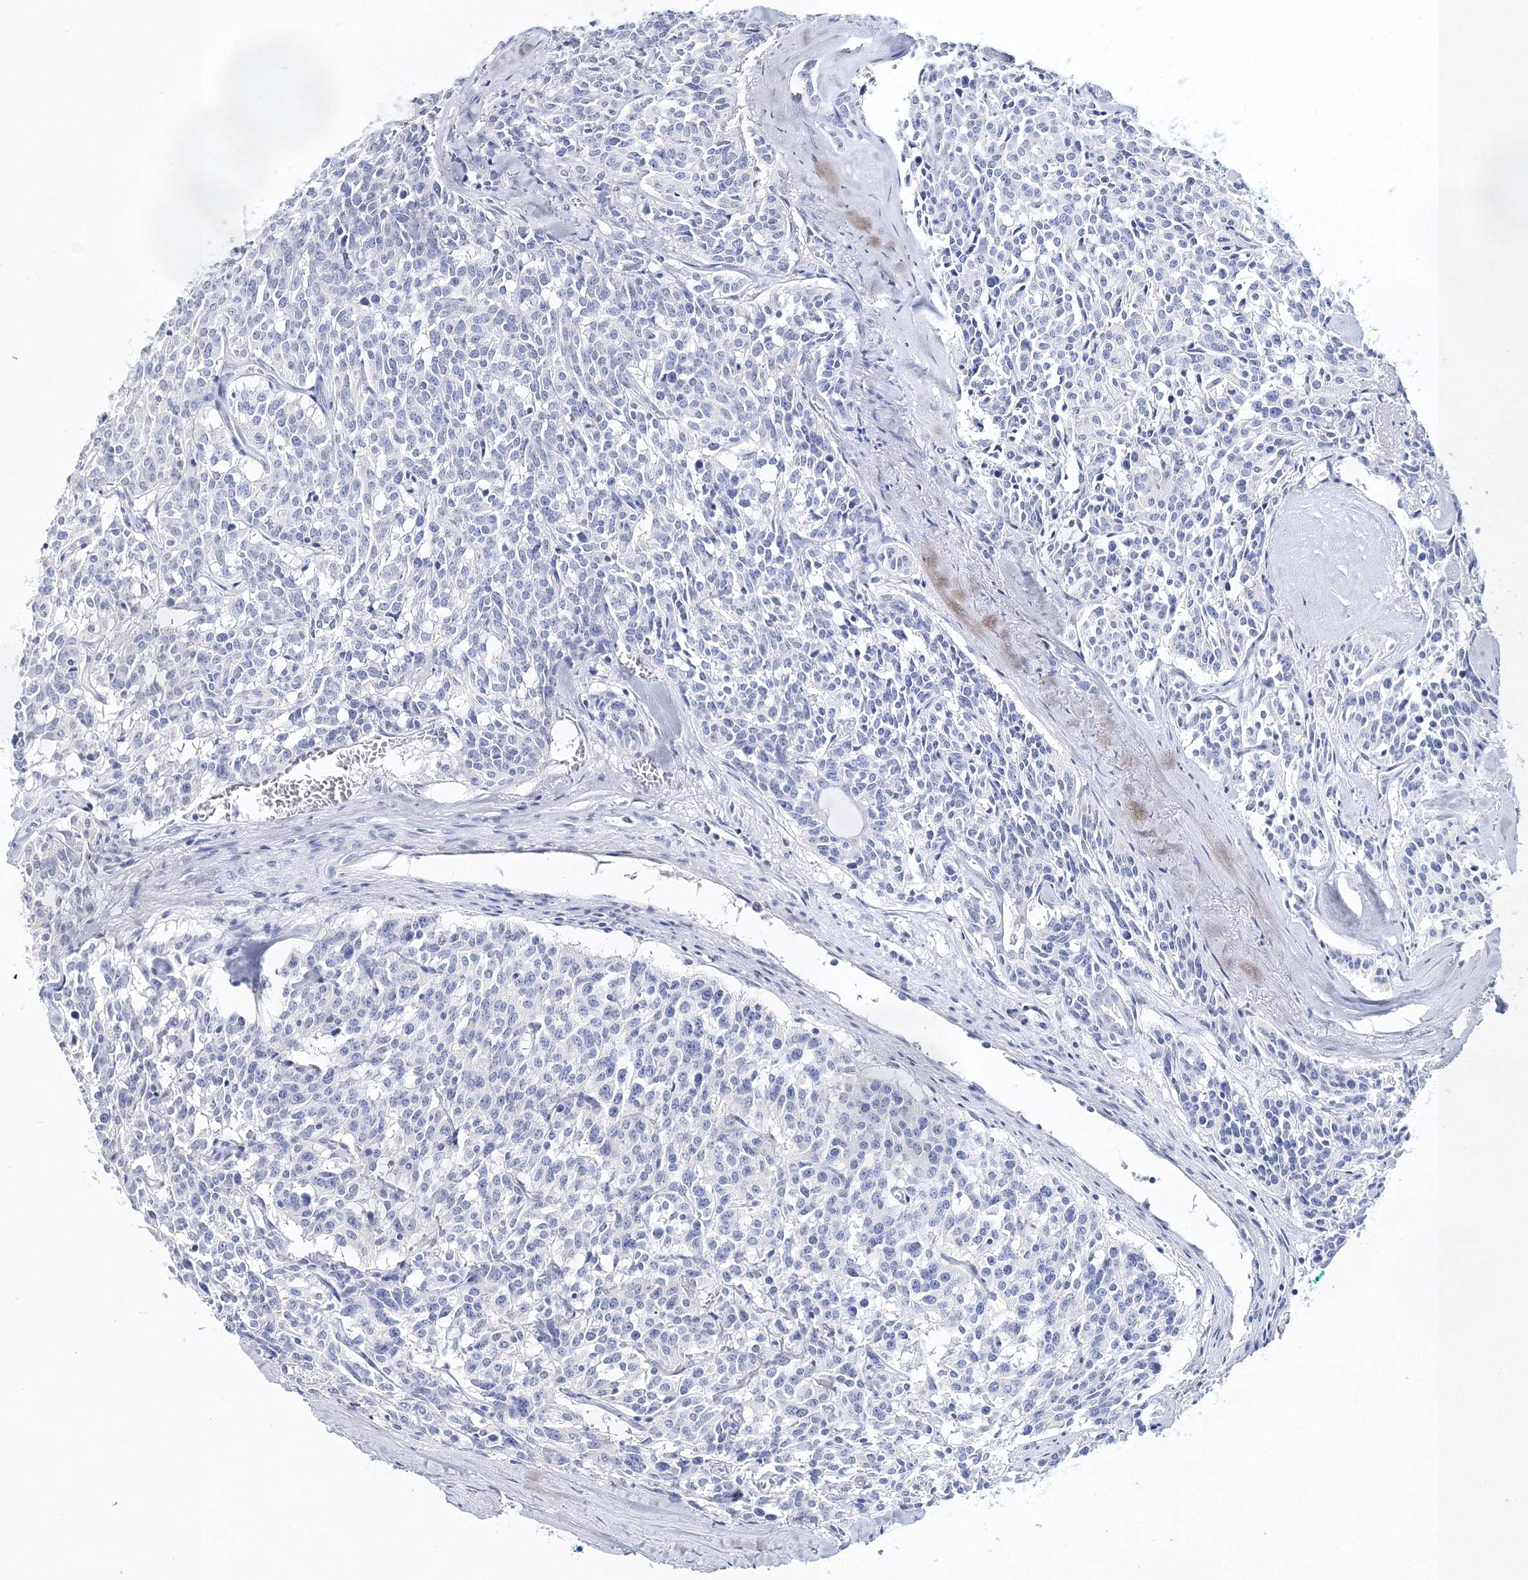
{"staining": {"intensity": "negative", "quantity": "none", "location": "none"}, "tissue": "carcinoid", "cell_type": "Tumor cells", "image_type": "cancer", "snomed": [{"axis": "morphology", "description": "Carcinoid, malignant, NOS"}, {"axis": "topography", "description": "Lung"}], "caption": "Protein analysis of carcinoid displays no significant staining in tumor cells.", "gene": "MYOZ2", "patient": {"sex": "female", "age": 46}}